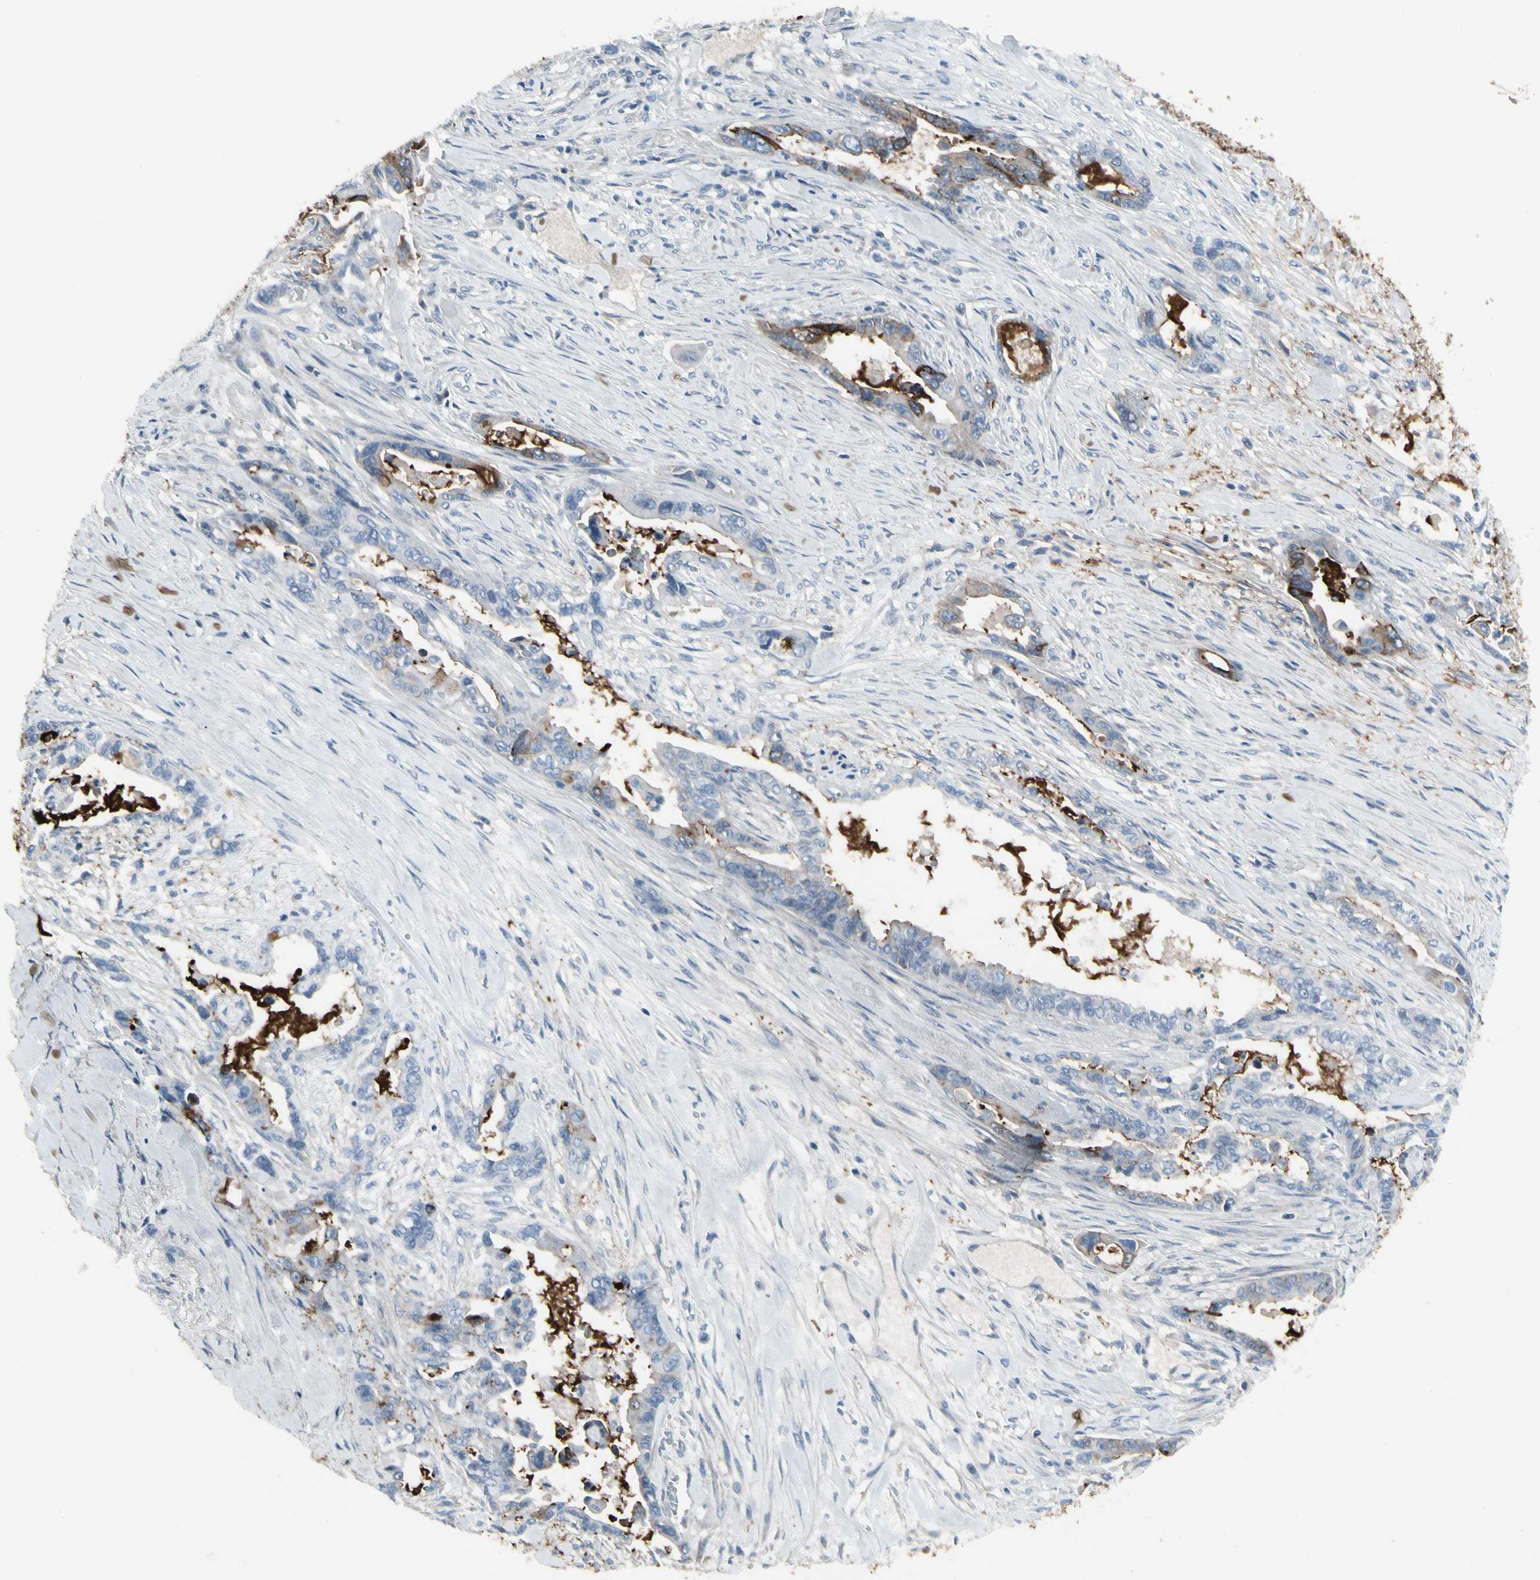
{"staining": {"intensity": "moderate", "quantity": "<25%", "location": "cytoplasmic/membranous"}, "tissue": "pancreatic cancer", "cell_type": "Tumor cells", "image_type": "cancer", "snomed": [{"axis": "morphology", "description": "Adenocarcinoma, NOS"}, {"axis": "topography", "description": "Pancreas"}], "caption": "Approximately <25% of tumor cells in pancreatic cancer (adenocarcinoma) demonstrate moderate cytoplasmic/membranous protein expression as visualized by brown immunohistochemical staining.", "gene": "PIGR", "patient": {"sex": "male", "age": 70}}